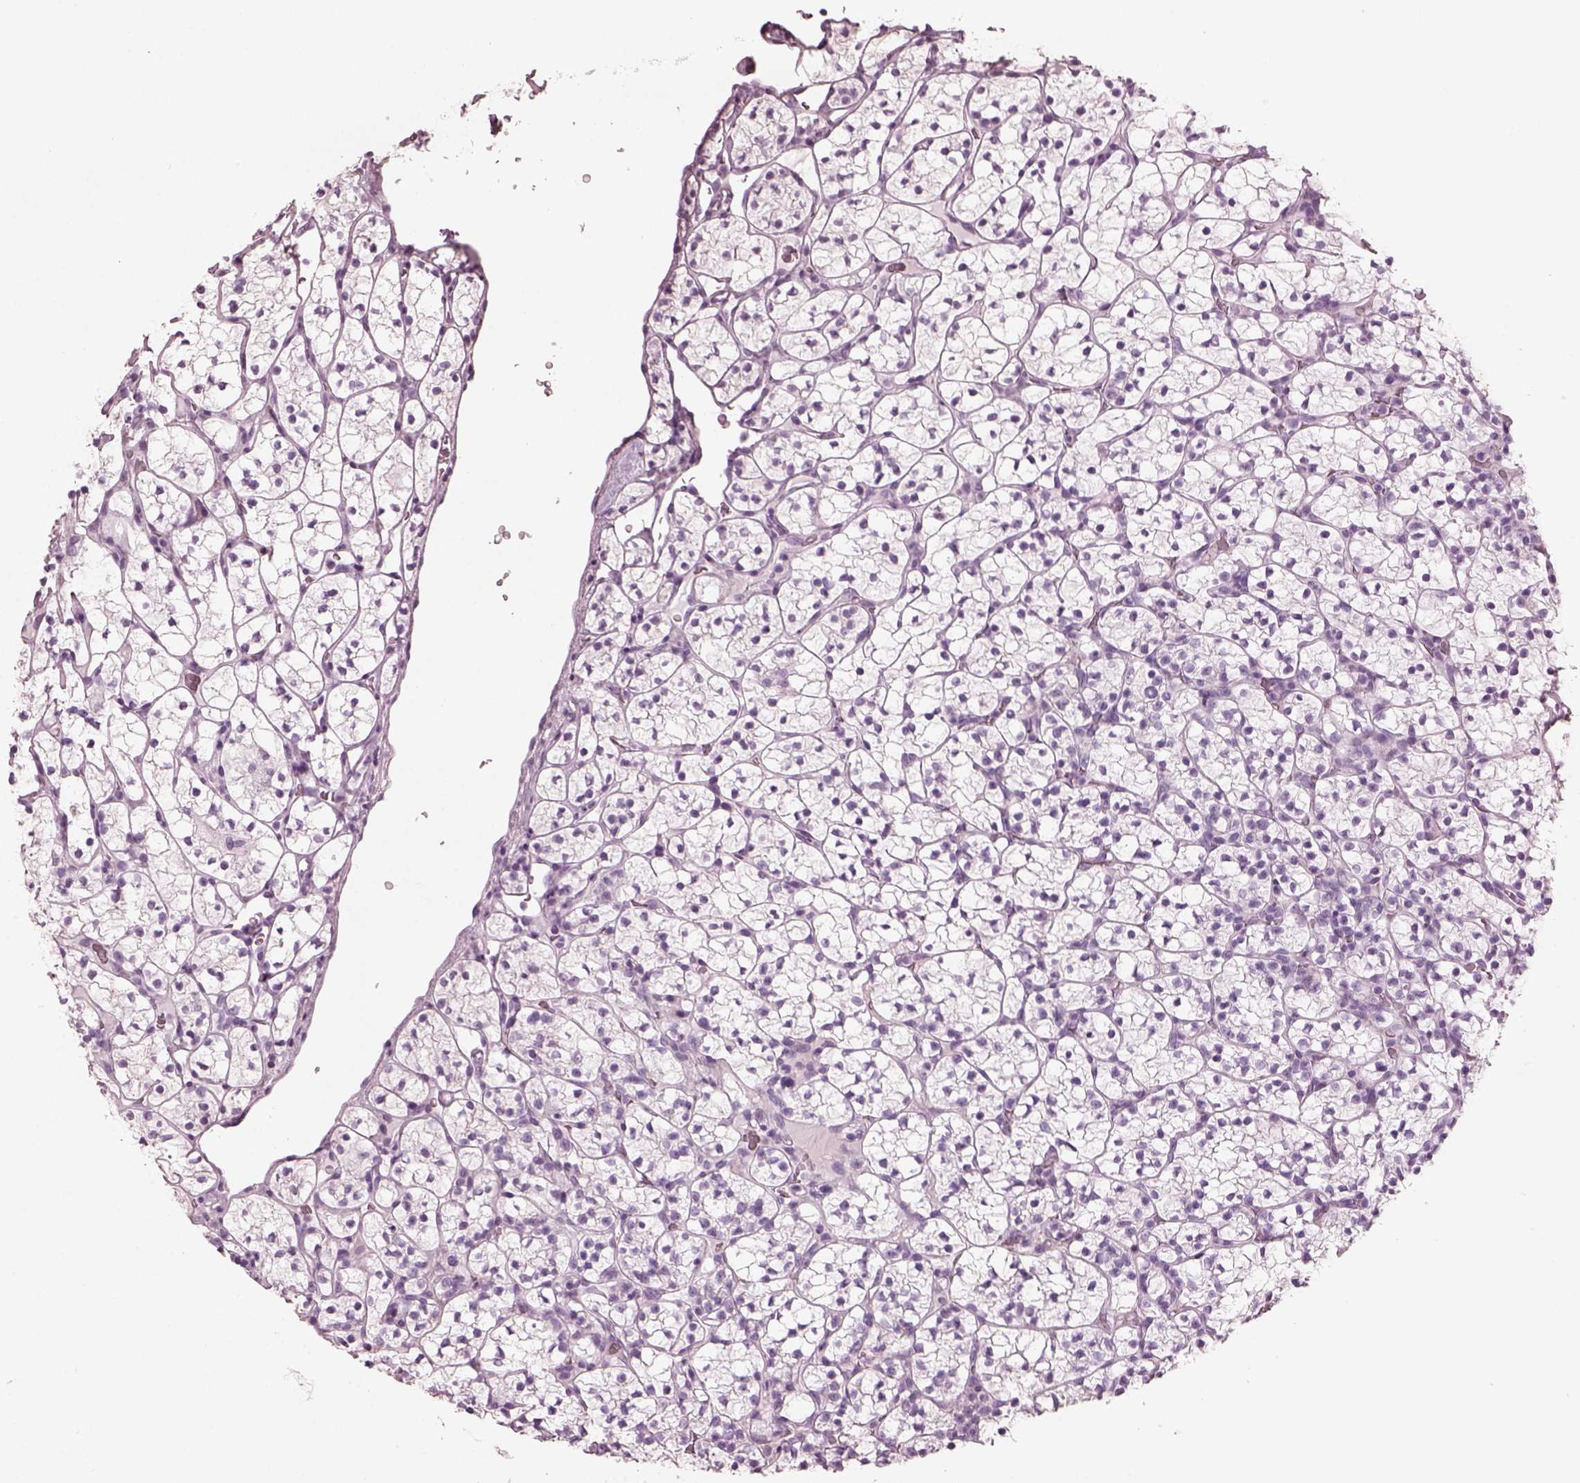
{"staining": {"intensity": "negative", "quantity": "none", "location": "none"}, "tissue": "renal cancer", "cell_type": "Tumor cells", "image_type": "cancer", "snomed": [{"axis": "morphology", "description": "Adenocarcinoma, NOS"}, {"axis": "topography", "description": "Kidney"}], "caption": "Renal cancer (adenocarcinoma) was stained to show a protein in brown. There is no significant positivity in tumor cells.", "gene": "HYDIN", "patient": {"sex": "female", "age": 89}}